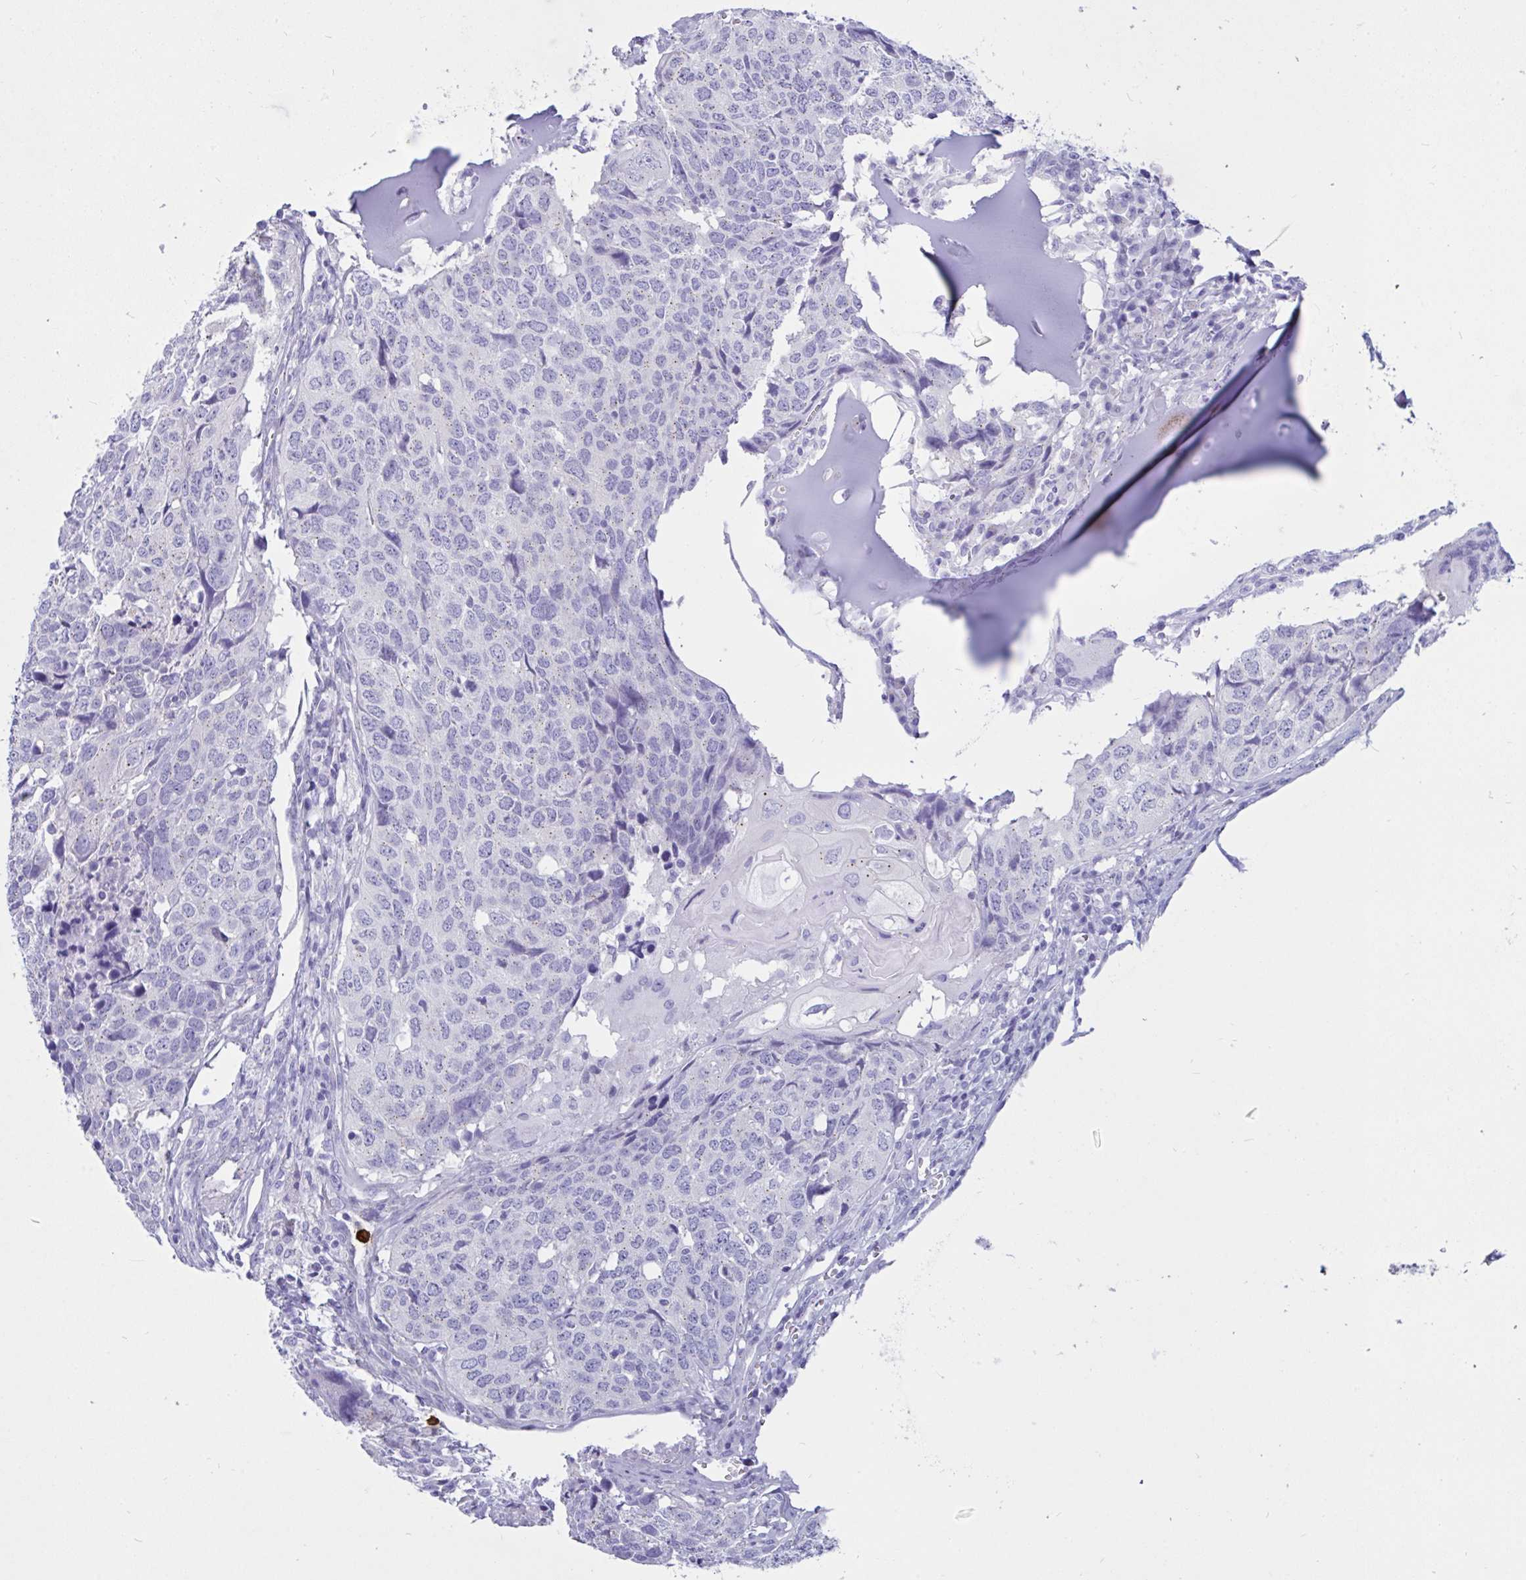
{"staining": {"intensity": "weak", "quantity": "<25%", "location": "cytoplasmic/membranous"}, "tissue": "head and neck cancer", "cell_type": "Tumor cells", "image_type": "cancer", "snomed": [{"axis": "morphology", "description": "Normal tissue, NOS"}, {"axis": "morphology", "description": "Squamous cell carcinoma, NOS"}, {"axis": "topography", "description": "Skeletal muscle"}, {"axis": "topography", "description": "Vascular tissue"}, {"axis": "topography", "description": "Peripheral nerve tissue"}, {"axis": "topography", "description": "Head-Neck"}], "caption": "The image demonstrates no staining of tumor cells in squamous cell carcinoma (head and neck). (DAB immunohistochemistry visualized using brightfield microscopy, high magnification).", "gene": "RNASE3", "patient": {"sex": "male", "age": 66}}